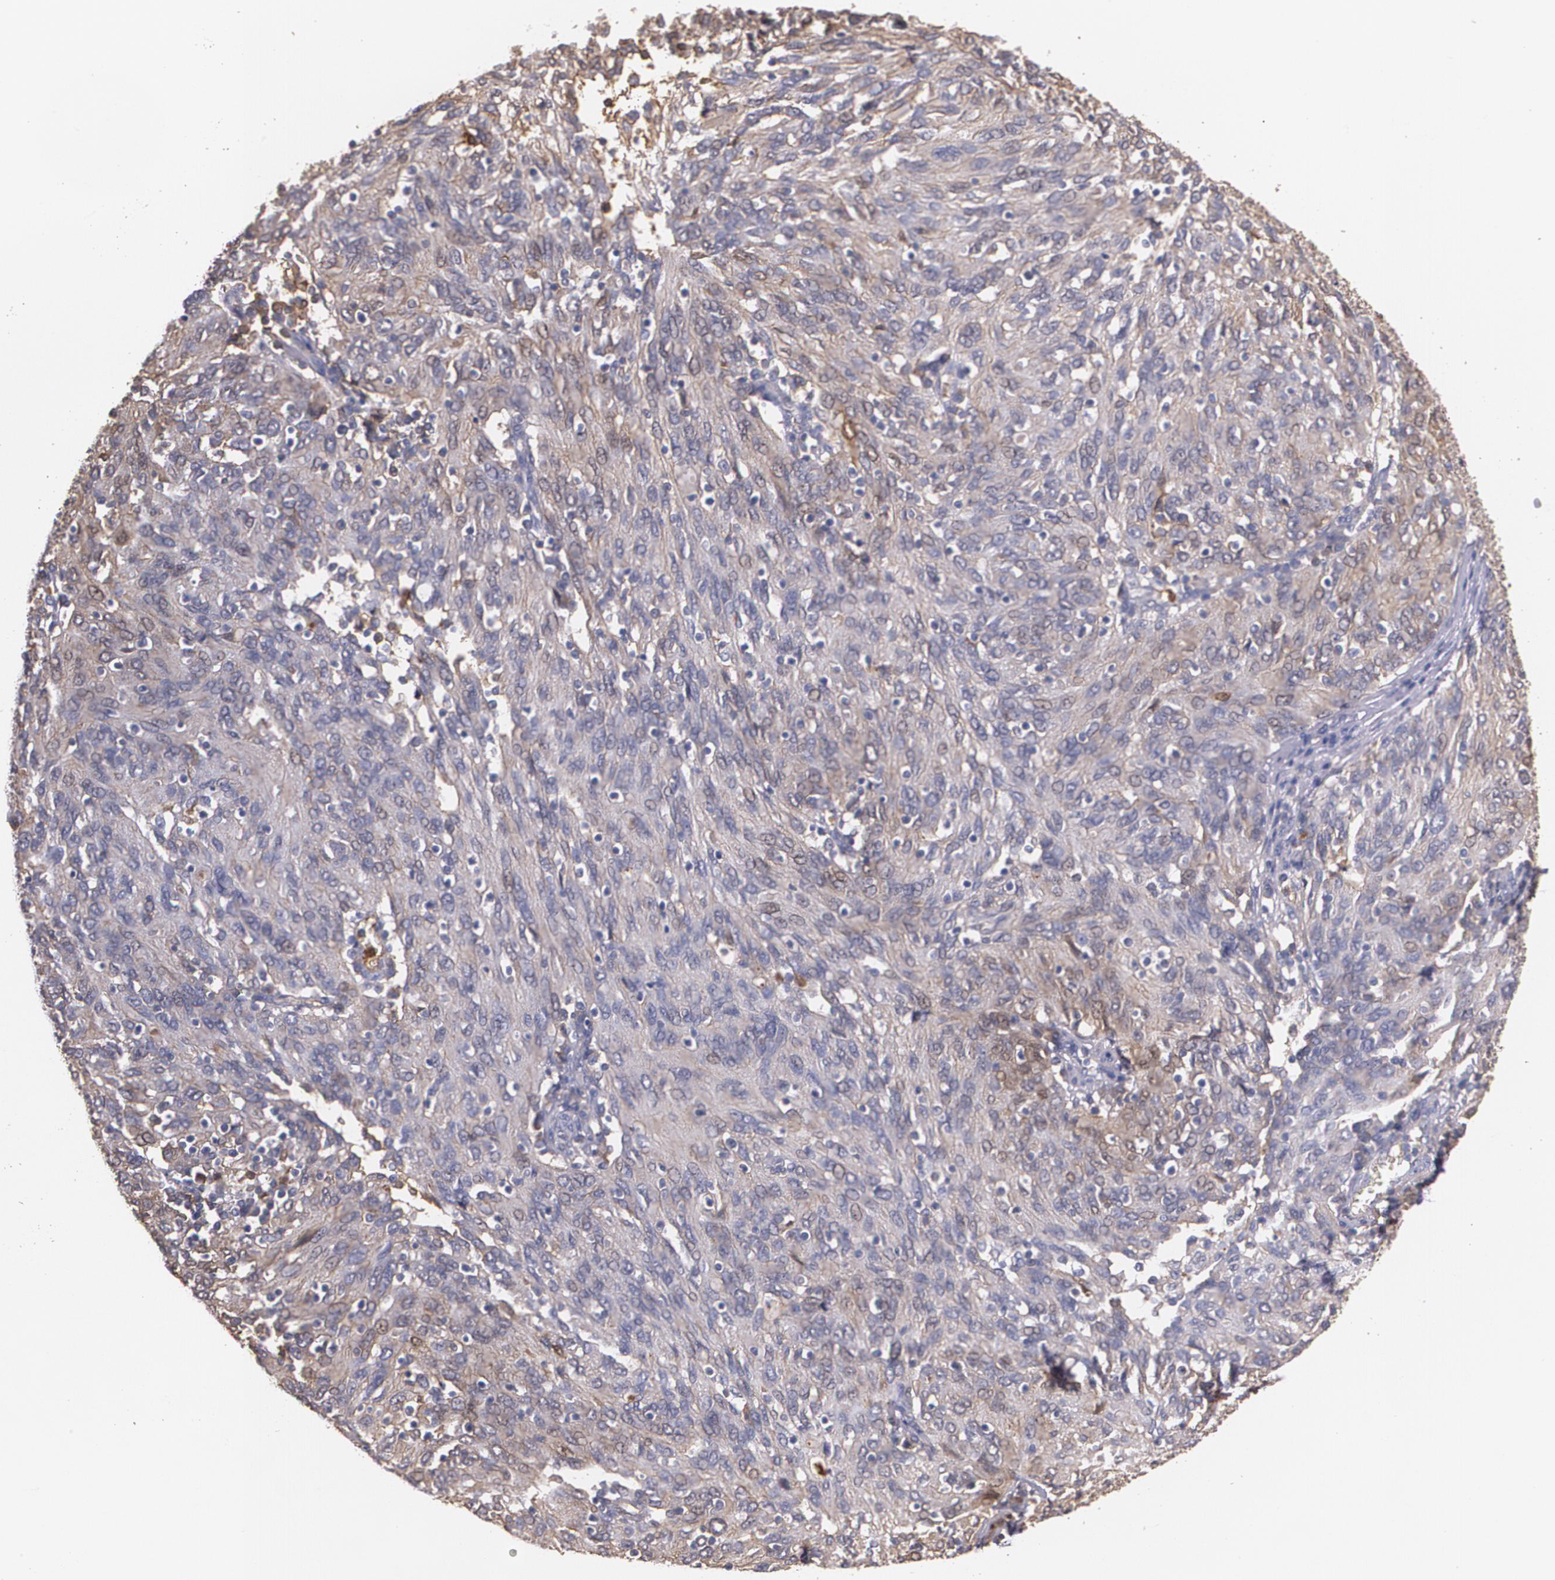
{"staining": {"intensity": "weak", "quantity": ">75%", "location": "cytoplasmic/membranous"}, "tissue": "ovarian cancer", "cell_type": "Tumor cells", "image_type": "cancer", "snomed": [{"axis": "morphology", "description": "Carcinoma, endometroid"}, {"axis": "topography", "description": "Ovary"}], "caption": "Ovarian cancer (endometroid carcinoma) stained with a brown dye demonstrates weak cytoplasmic/membranous positive positivity in about >75% of tumor cells.", "gene": "PTS", "patient": {"sex": "female", "age": 50}}